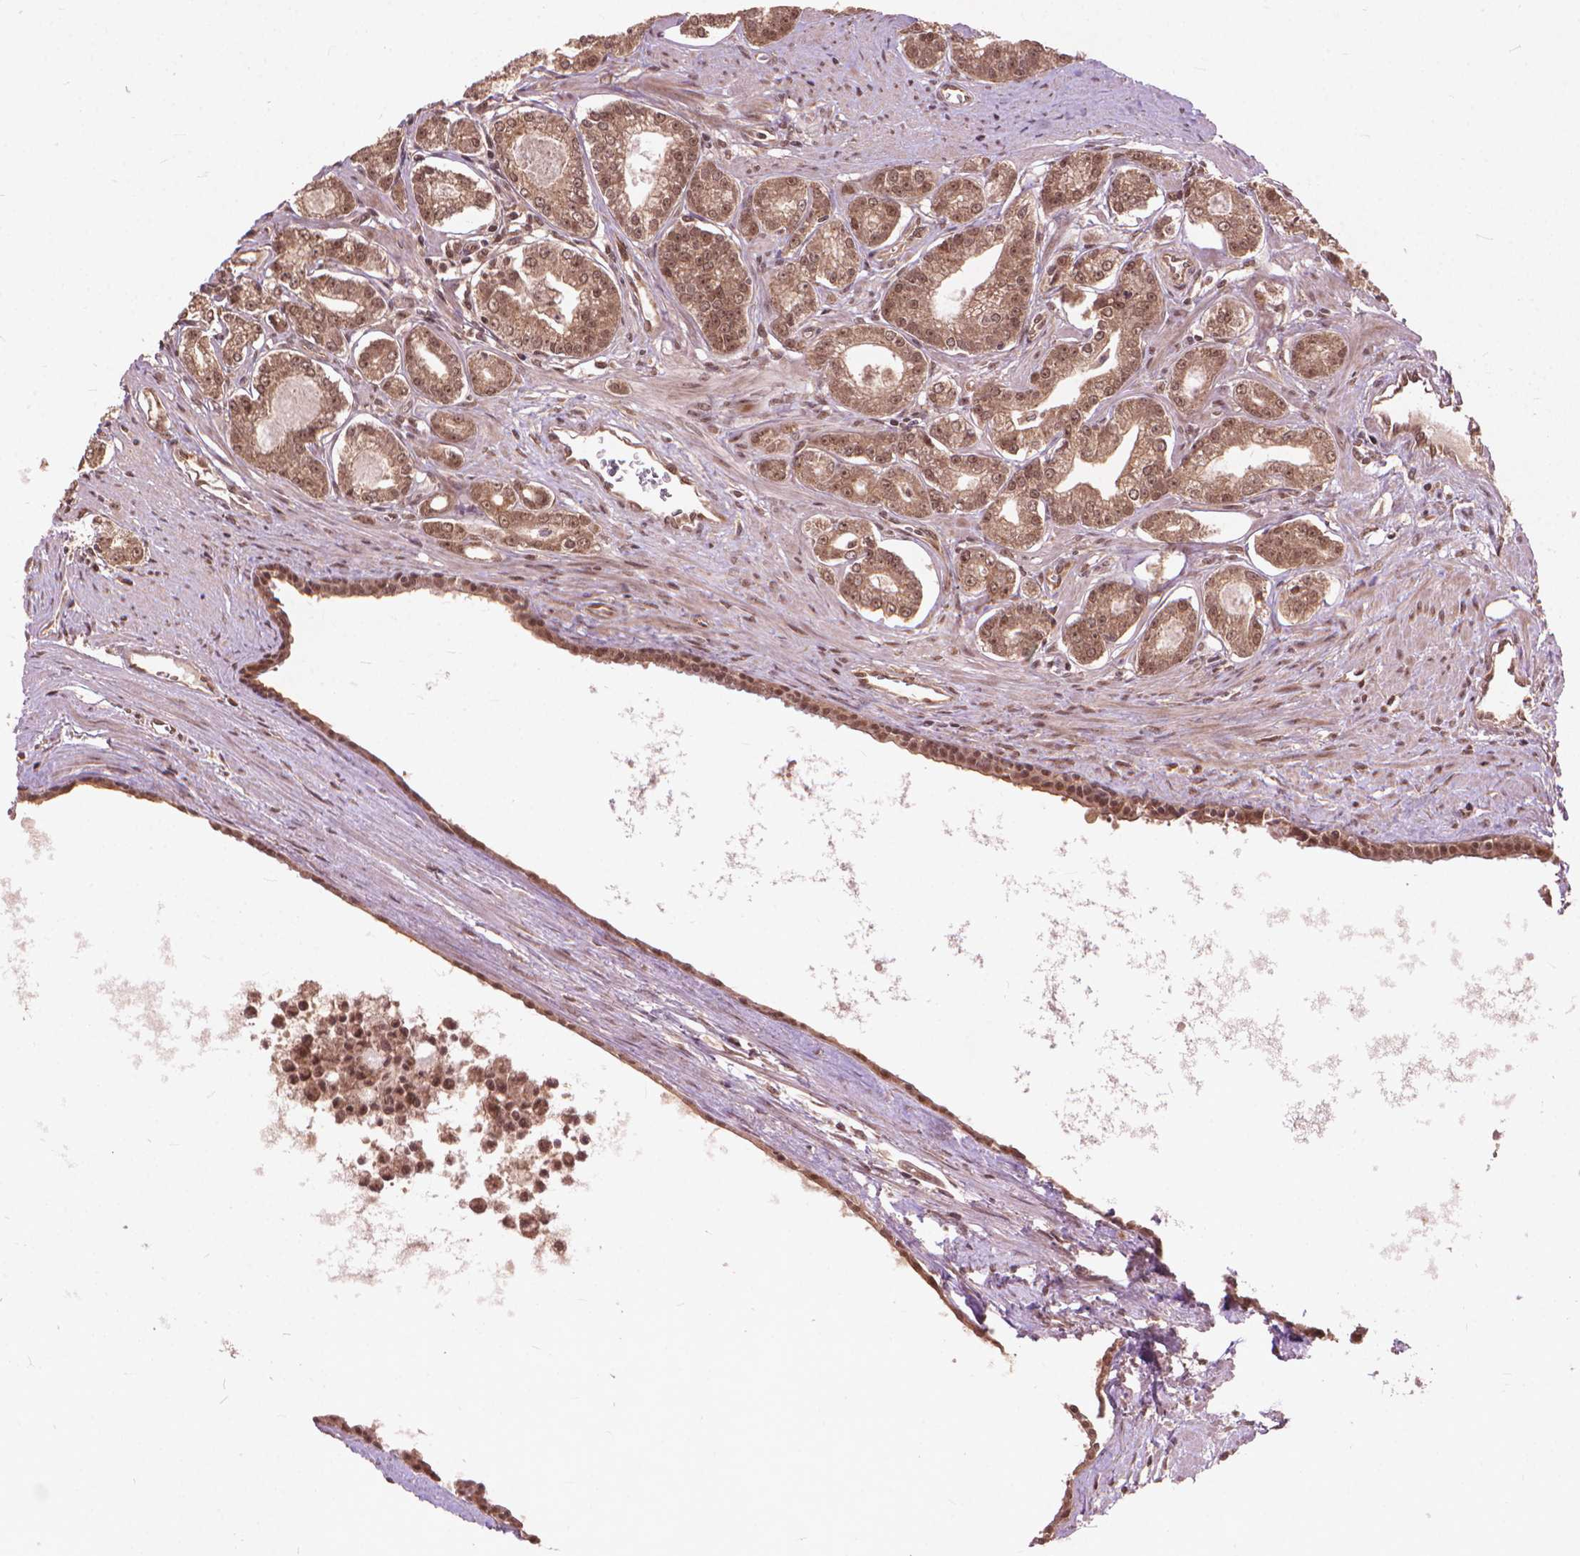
{"staining": {"intensity": "moderate", "quantity": ">75%", "location": "nuclear"}, "tissue": "prostate cancer", "cell_type": "Tumor cells", "image_type": "cancer", "snomed": [{"axis": "morphology", "description": "Adenocarcinoma, NOS"}, {"axis": "topography", "description": "Prostate"}], "caption": "This is an image of immunohistochemistry staining of prostate cancer, which shows moderate staining in the nuclear of tumor cells.", "gene": "SSU72", "patient": {"sex": "male", "age": 71}}